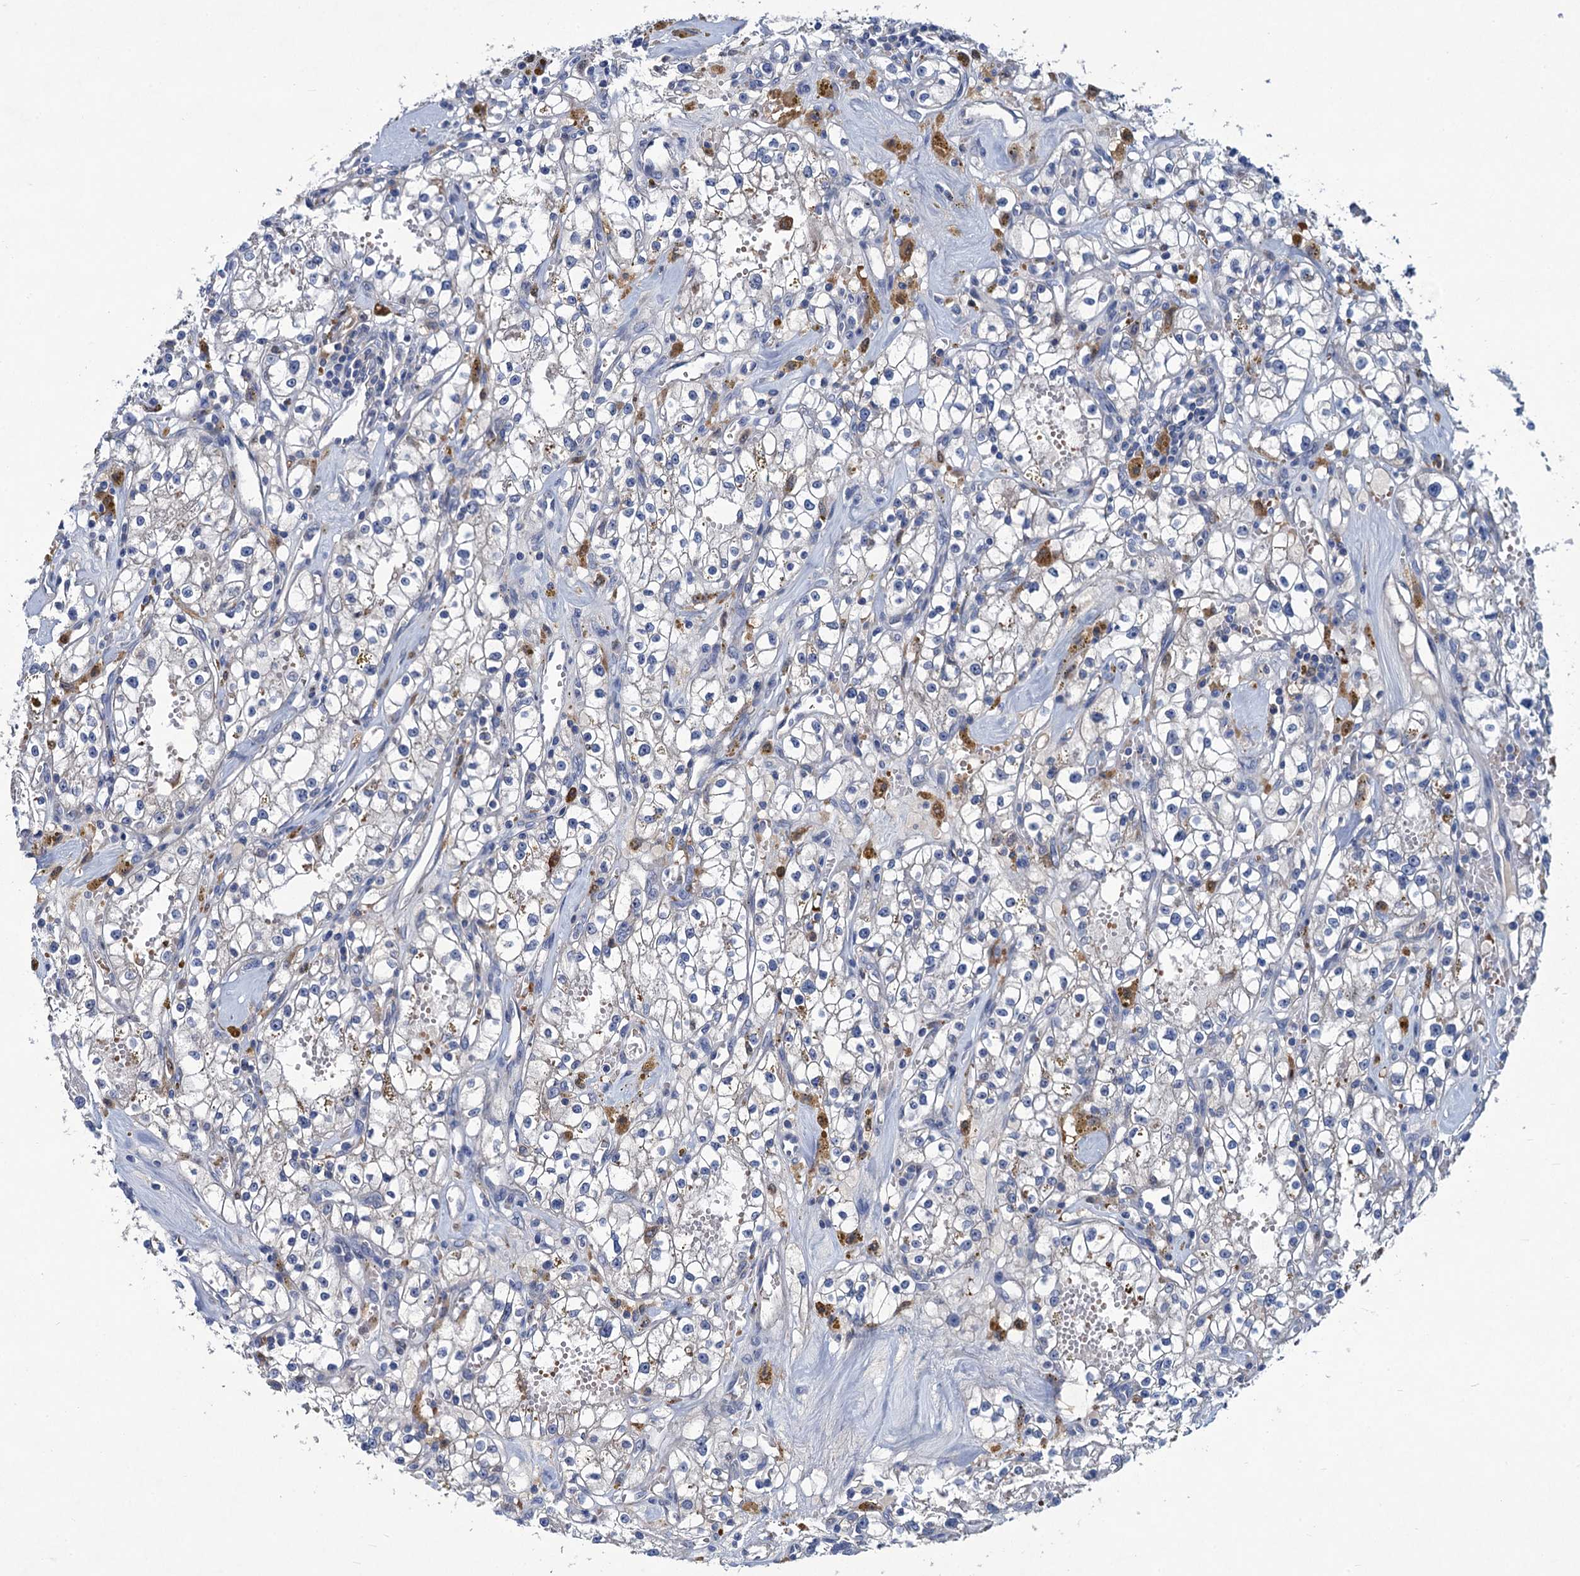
{"staining": {"intensity": "negative", "quantity": "none", "location": "none"}, "tissue": "renal cancer", "cell_type": "Tumor cells", "image_type": "cancer", "snomed": [{"axis": "morphology", "description": "Adenocarcinoma, NOS"}, {"axis": "topography", "description": "Kidney"}], "caption": "An image of human adenocarcinoma (renal) is negative for staining in tumor cells.", "gene": "RTKN2", "patient": {"sex": "male", "age": 56}}